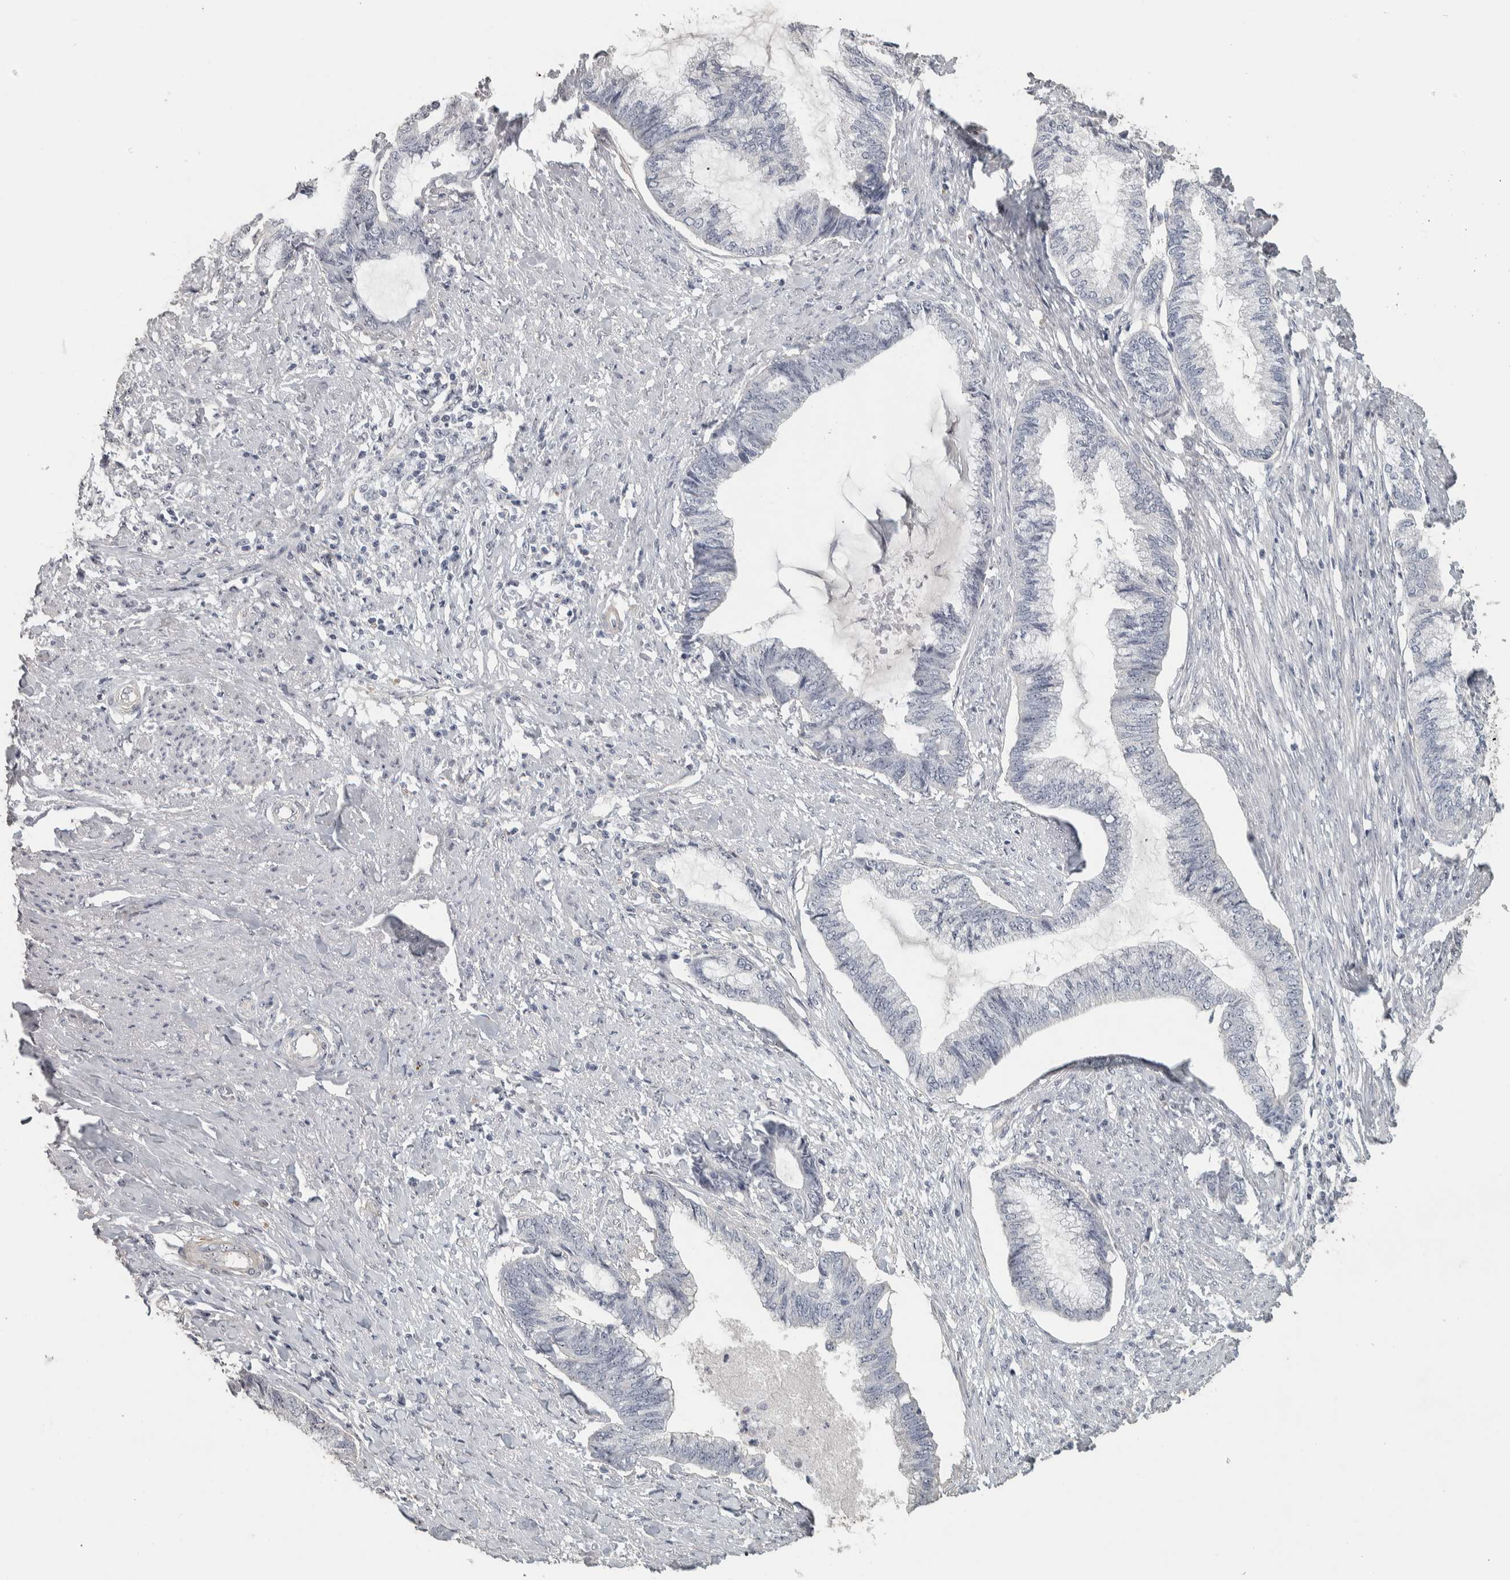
{"staining": {"intensity": "negative", "quantity": "none", "location": "none"}, "tissue": "endometrial cancer", "cell_type": "Tumor cells", "image_type": "cancer", "snomed": [{"axis": "morphology", "description": "Adenocarcinoma, NOS"}, {"axis": "topography", "description": "Endometrium"}], "caption": "Histopathology image shows no significant protein expression in tumor cells of endometrial cancer (adenocarcinoma).", "gene": "DCAF10", "patient": {"sex": "female", "age": 86}}